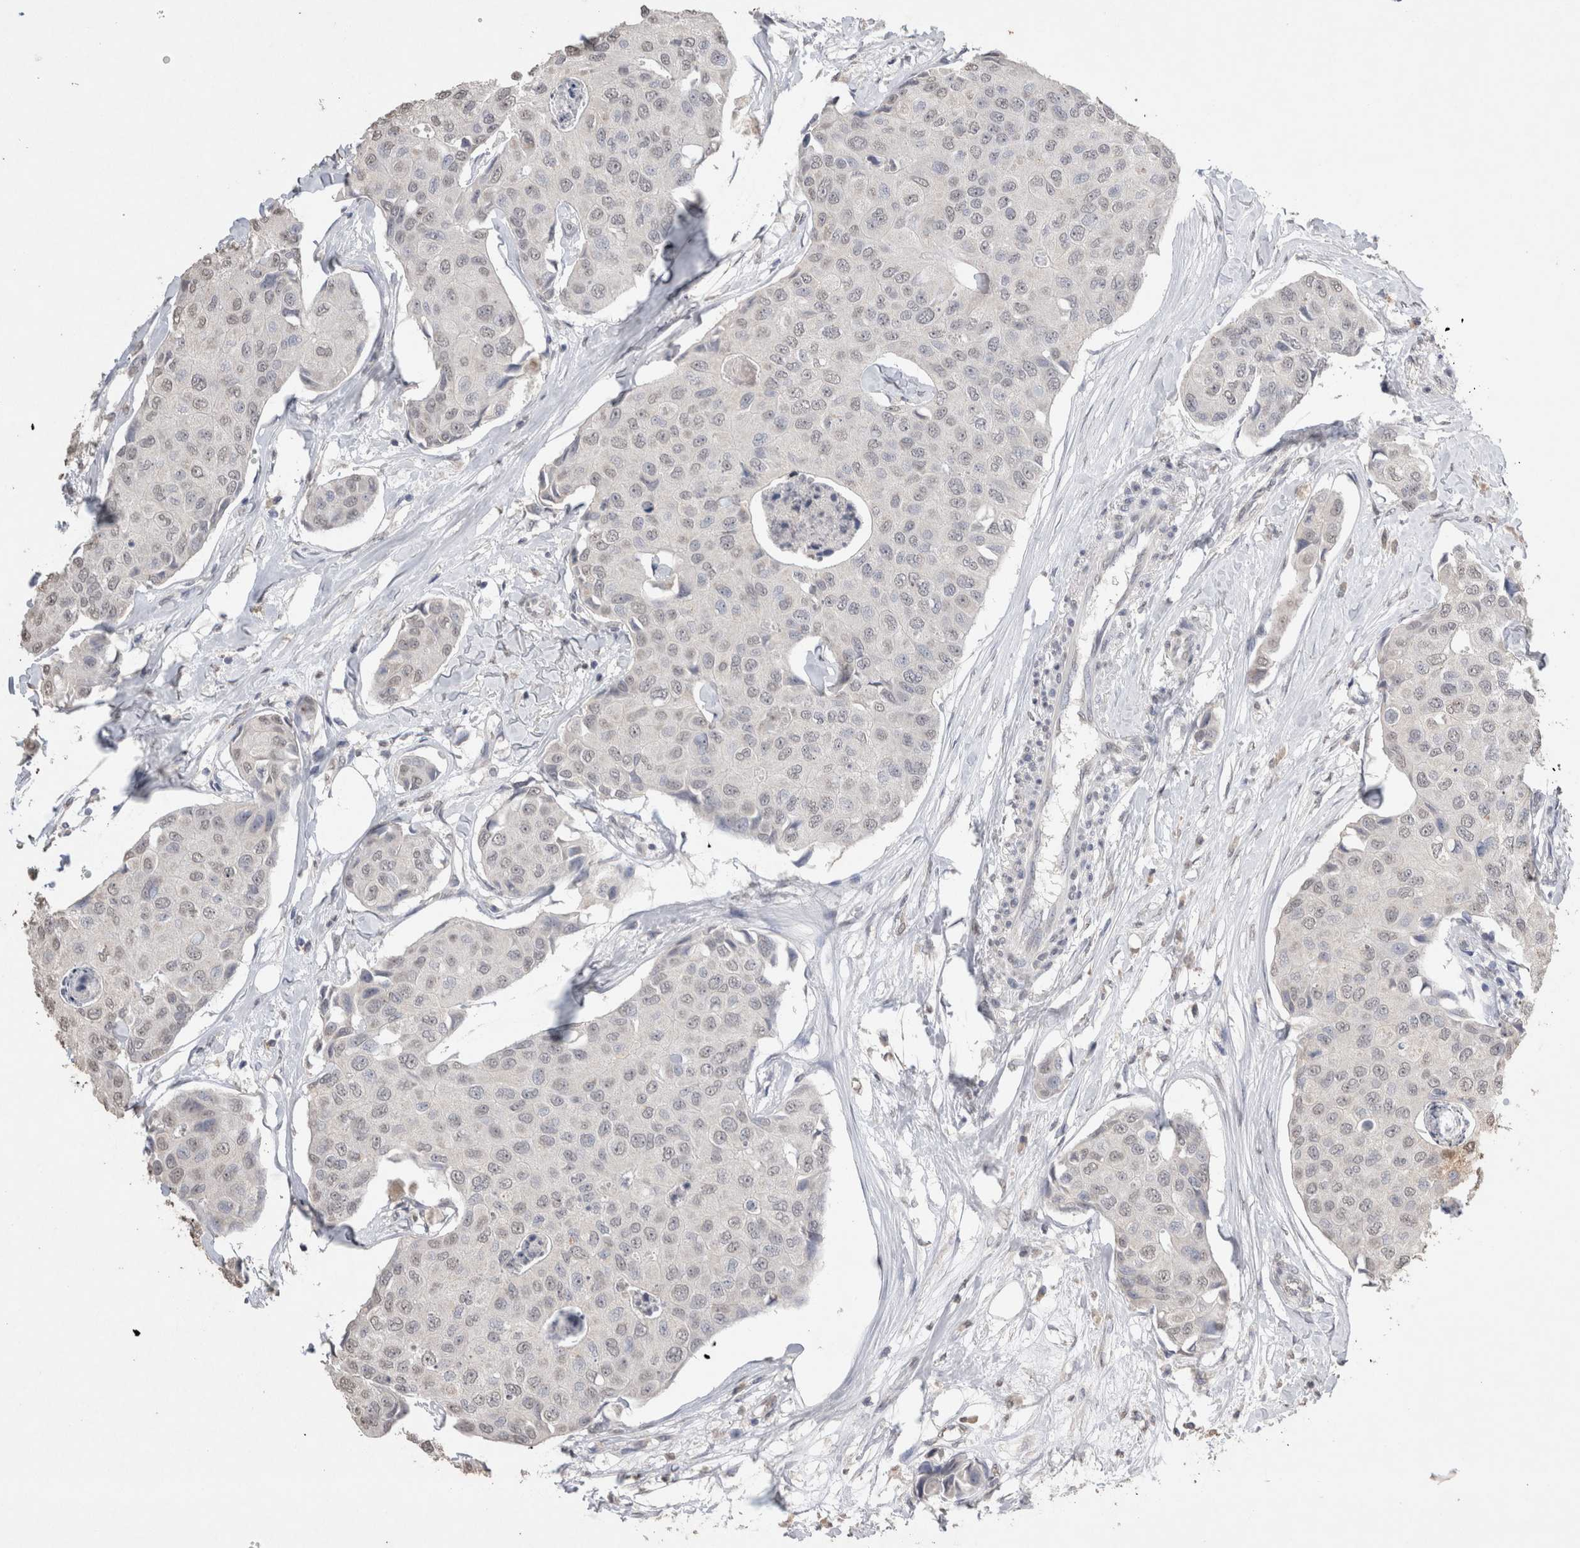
{"staining": {"intensity": "weak", "quantity": "<25%", "location": "nuclear"}, "tissue": "breast cancer", "cell_type": "Tumor cells", "image_type": "cancer", "snomed": [{"axis": "morphology", "description": "Duct carcinoma"}, {"axis": "topography", "description": "Breast"}], "caption": "A photomicrograph of breast cancer stained for a protein exhibits no brown staining in tumor cells.", "gene": "LGALS2", "patient": {"sex": "female", "age": 80}}